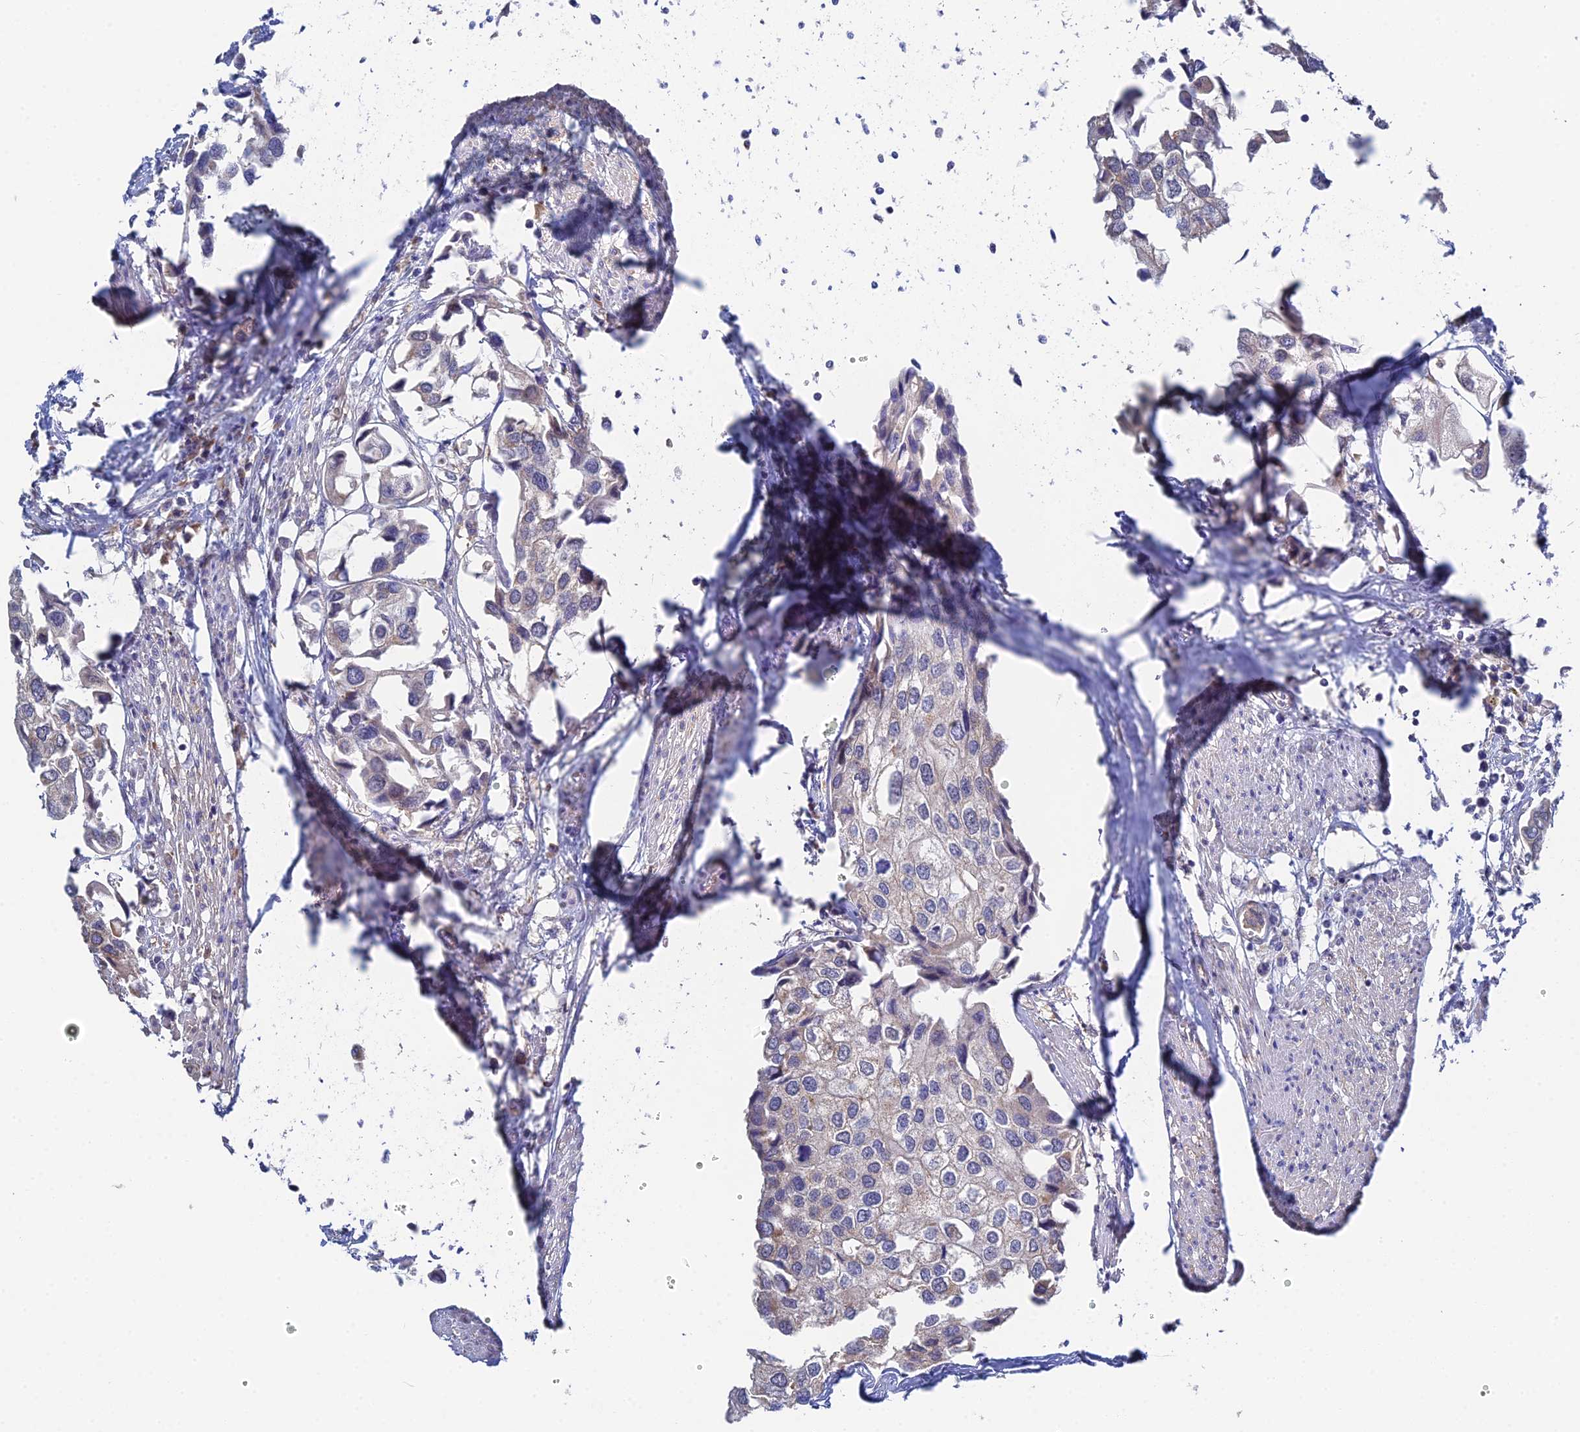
{"staining": {"intensity": "negative", "quantity": "none", "location": "none"}, "tissue": "urothelial cancer", "cell_type": "Tumor cells", "image_type": "cancer", "snomed": [{"axis": "morphology", "description": "Urothelial carcinoma, High grade"}, {"axis": "topography", "description": "Urinary bladder"}], "caption": "This is an immunohistochemistry histopathology image of urothelial cancer. There is no expression in tumor cells.", "gene": "DNAH14", "patient": {"sex": "male", "age": 64}}